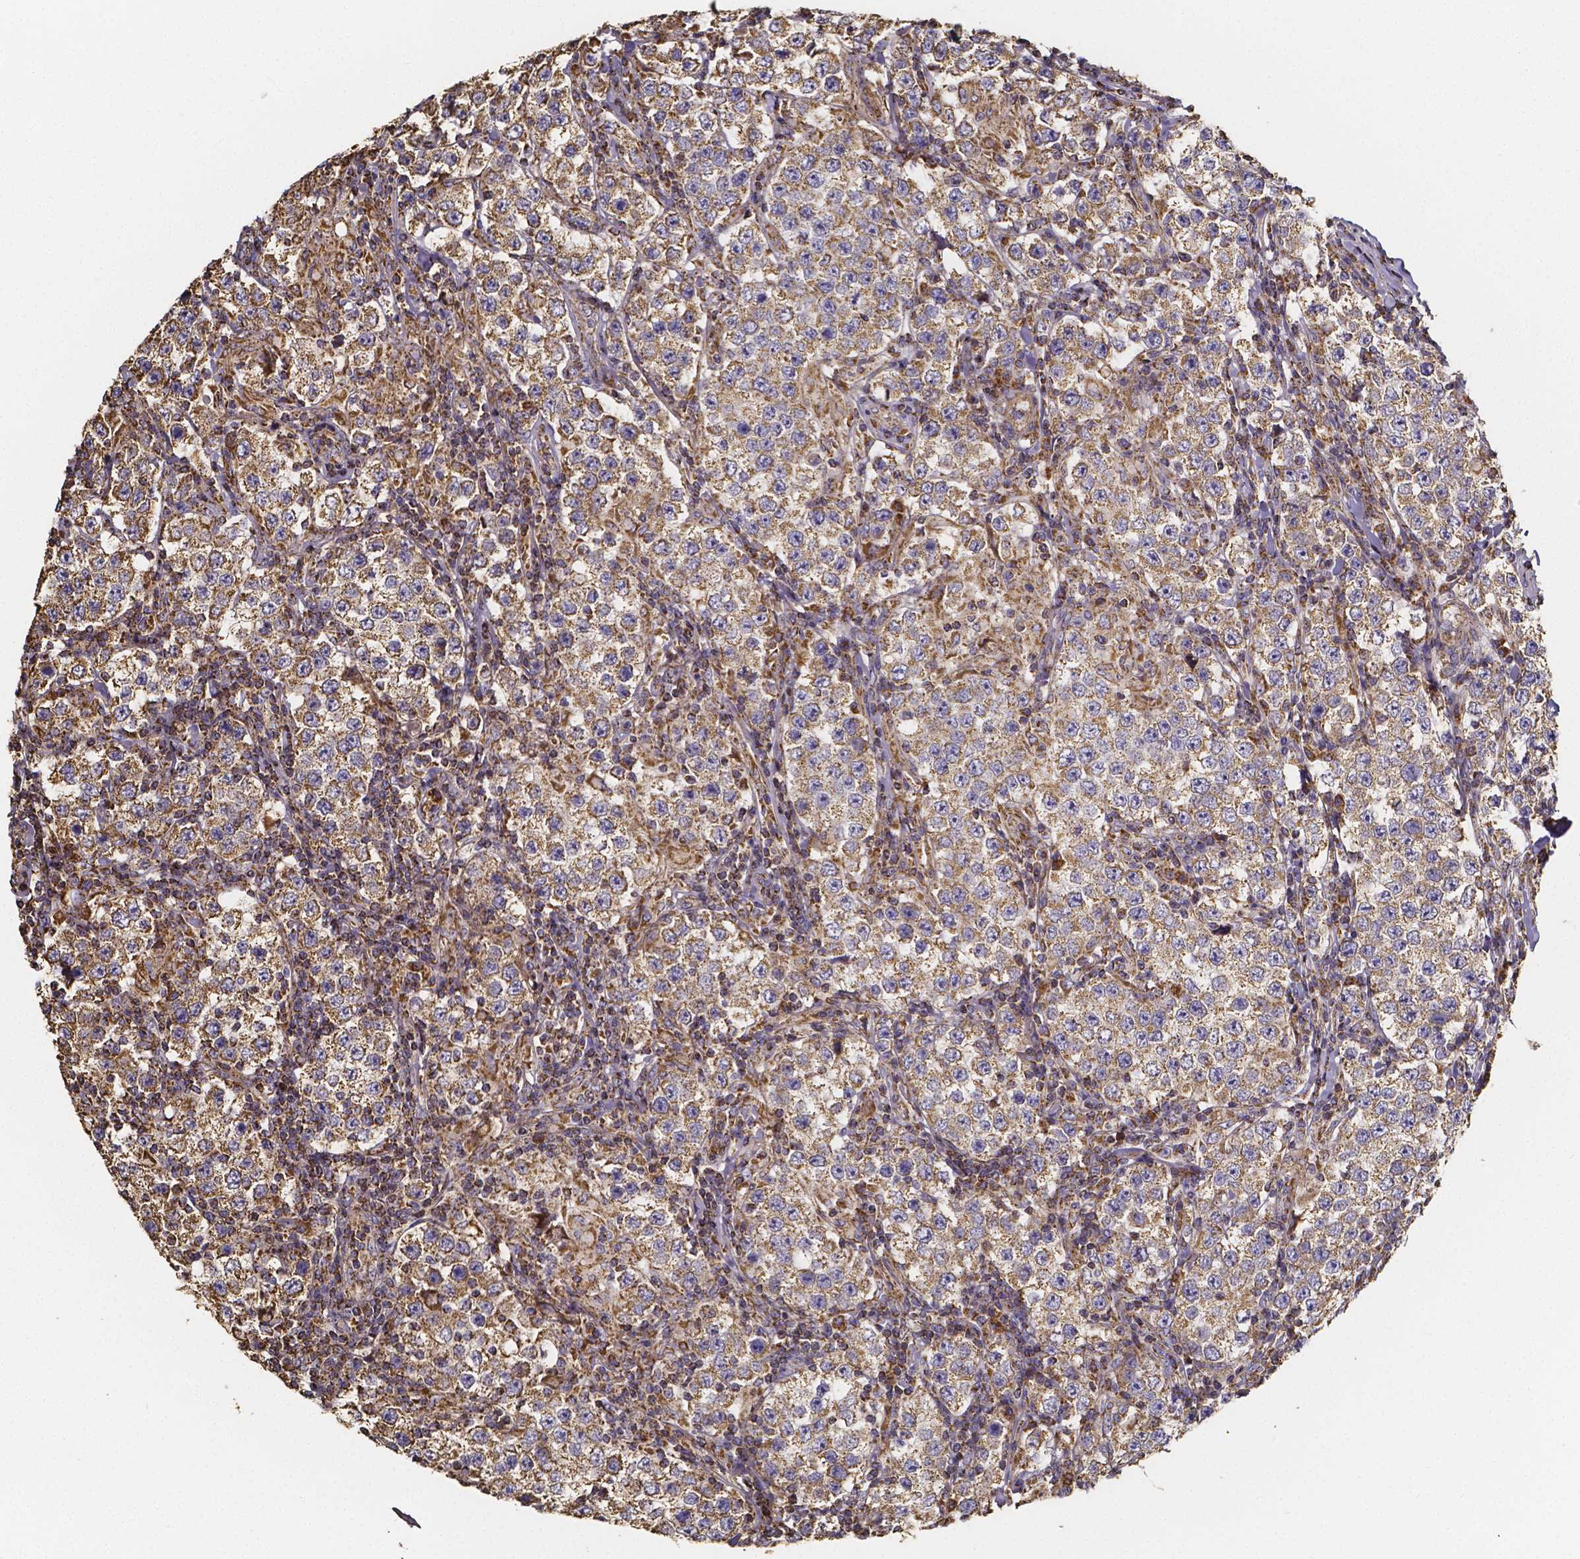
{"staining": {"intensity": "moderate", "quantity": ">75%", "location": "cytoplasmic/membranous"}, "tissue": "testis cancer", "cell_type": "Tumor cells", "image_type": "cancer", "snomed": [{"axis": "morphology", "description": "Seminoma, NOS"}, {"axis": "morphology", "description": "Carcinoma, Embryonal, NOS"}, {"axis": "topography", "description": "Testis"}], "caption": "Human seminoma (testis) stained with a protein marker reveals moderate staining in tumor cells.", "gene": "SLC35D2", "patient": {"sex": "male", "age": 41}}